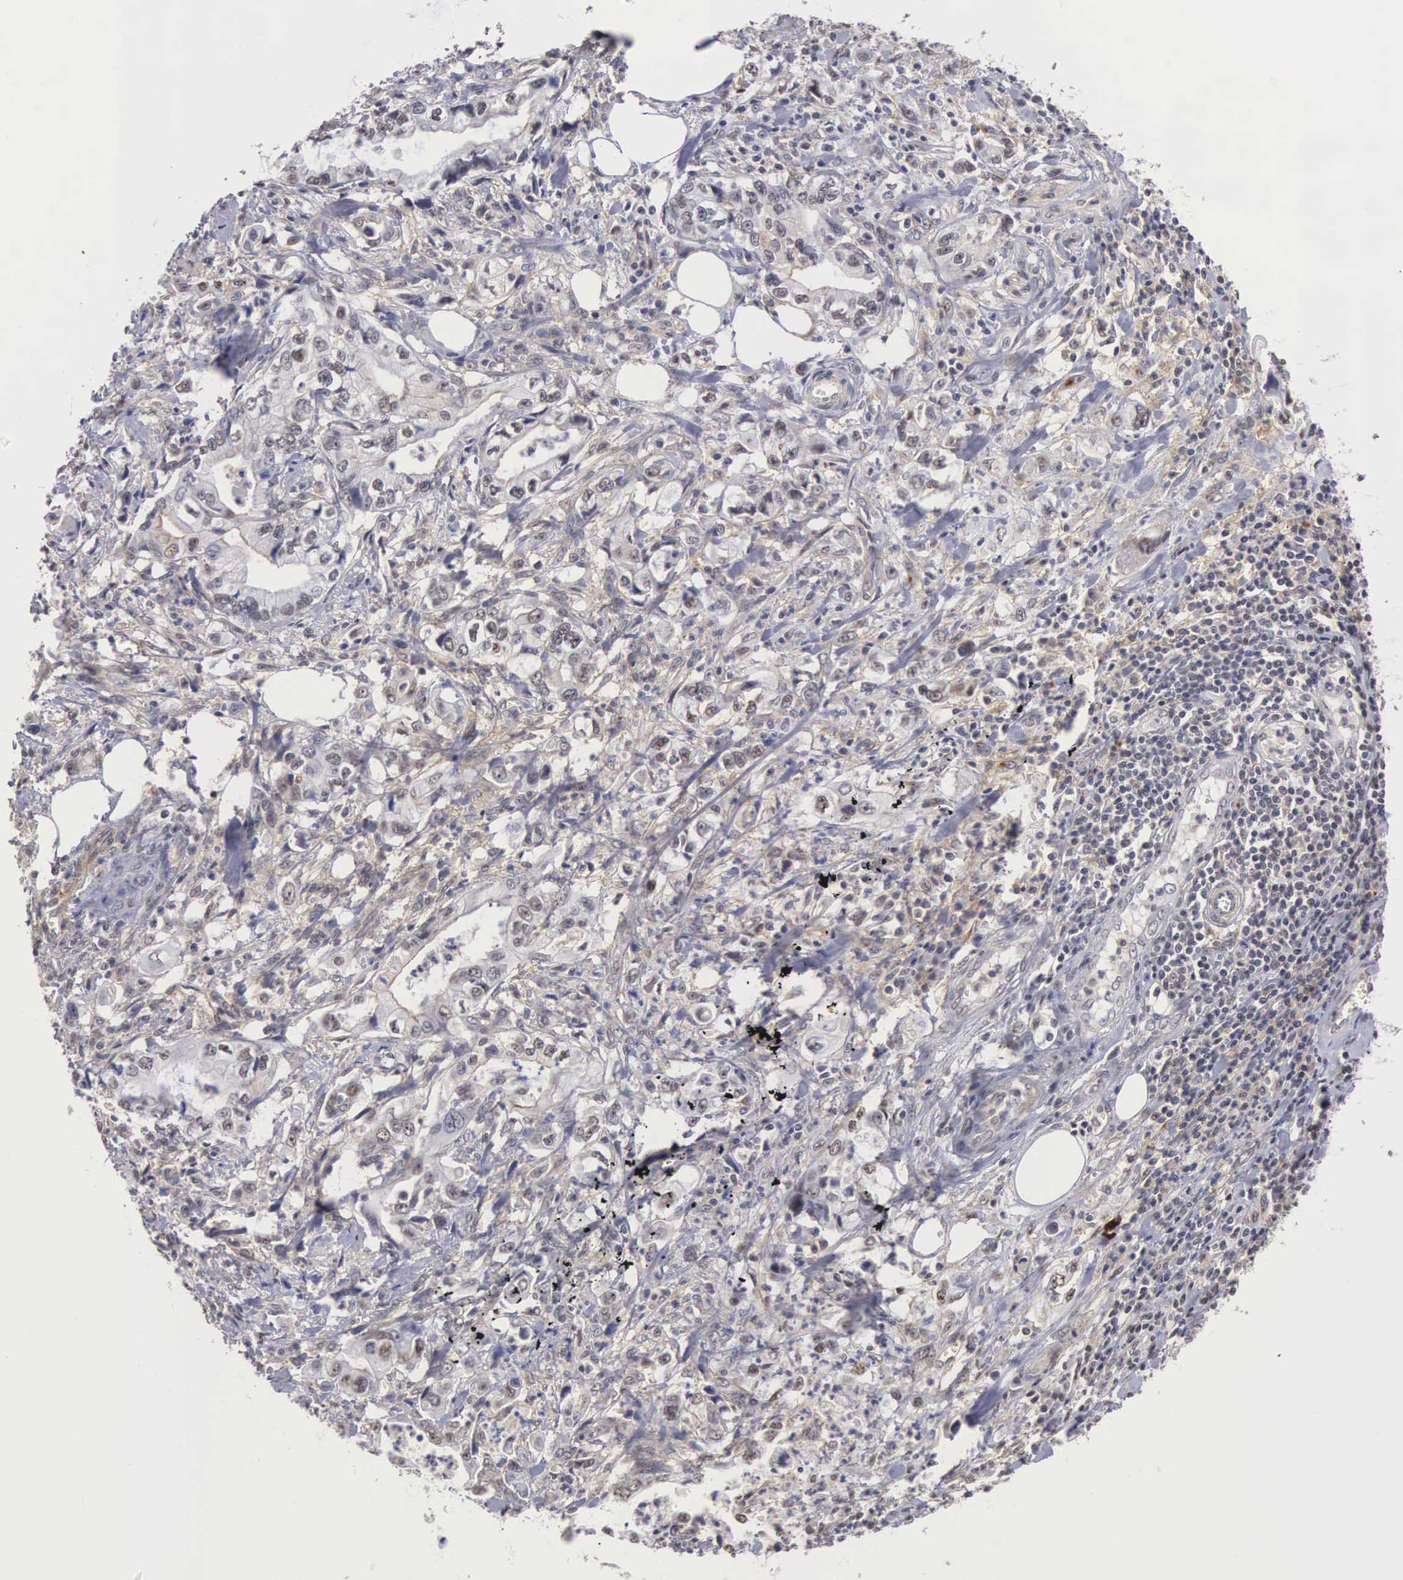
{"staining": {"intensity": "weak", "quantity": "<25%", "location": "cytoplasmic/membranous"}, "tissue": "stomach cancer", "cell_type": "Tumor cells", "image_type": "cancer", "snomed": [{"axis": "morphology", "description": "Adenocarcinoma, NOS"}, {"axis": "topography", "description": "Pancreas"}, {"axis": "topography", "description": "Stomach, upper"}], "caption": "Immunohistochemistry histopathology image of neoplastic tissue: human adenocarcinoma (stomach) stained with DAB displays no significant protein expression in tumor cells.", "gene": "NR4A2", "patient": {"sex": "male", "age": 77}}